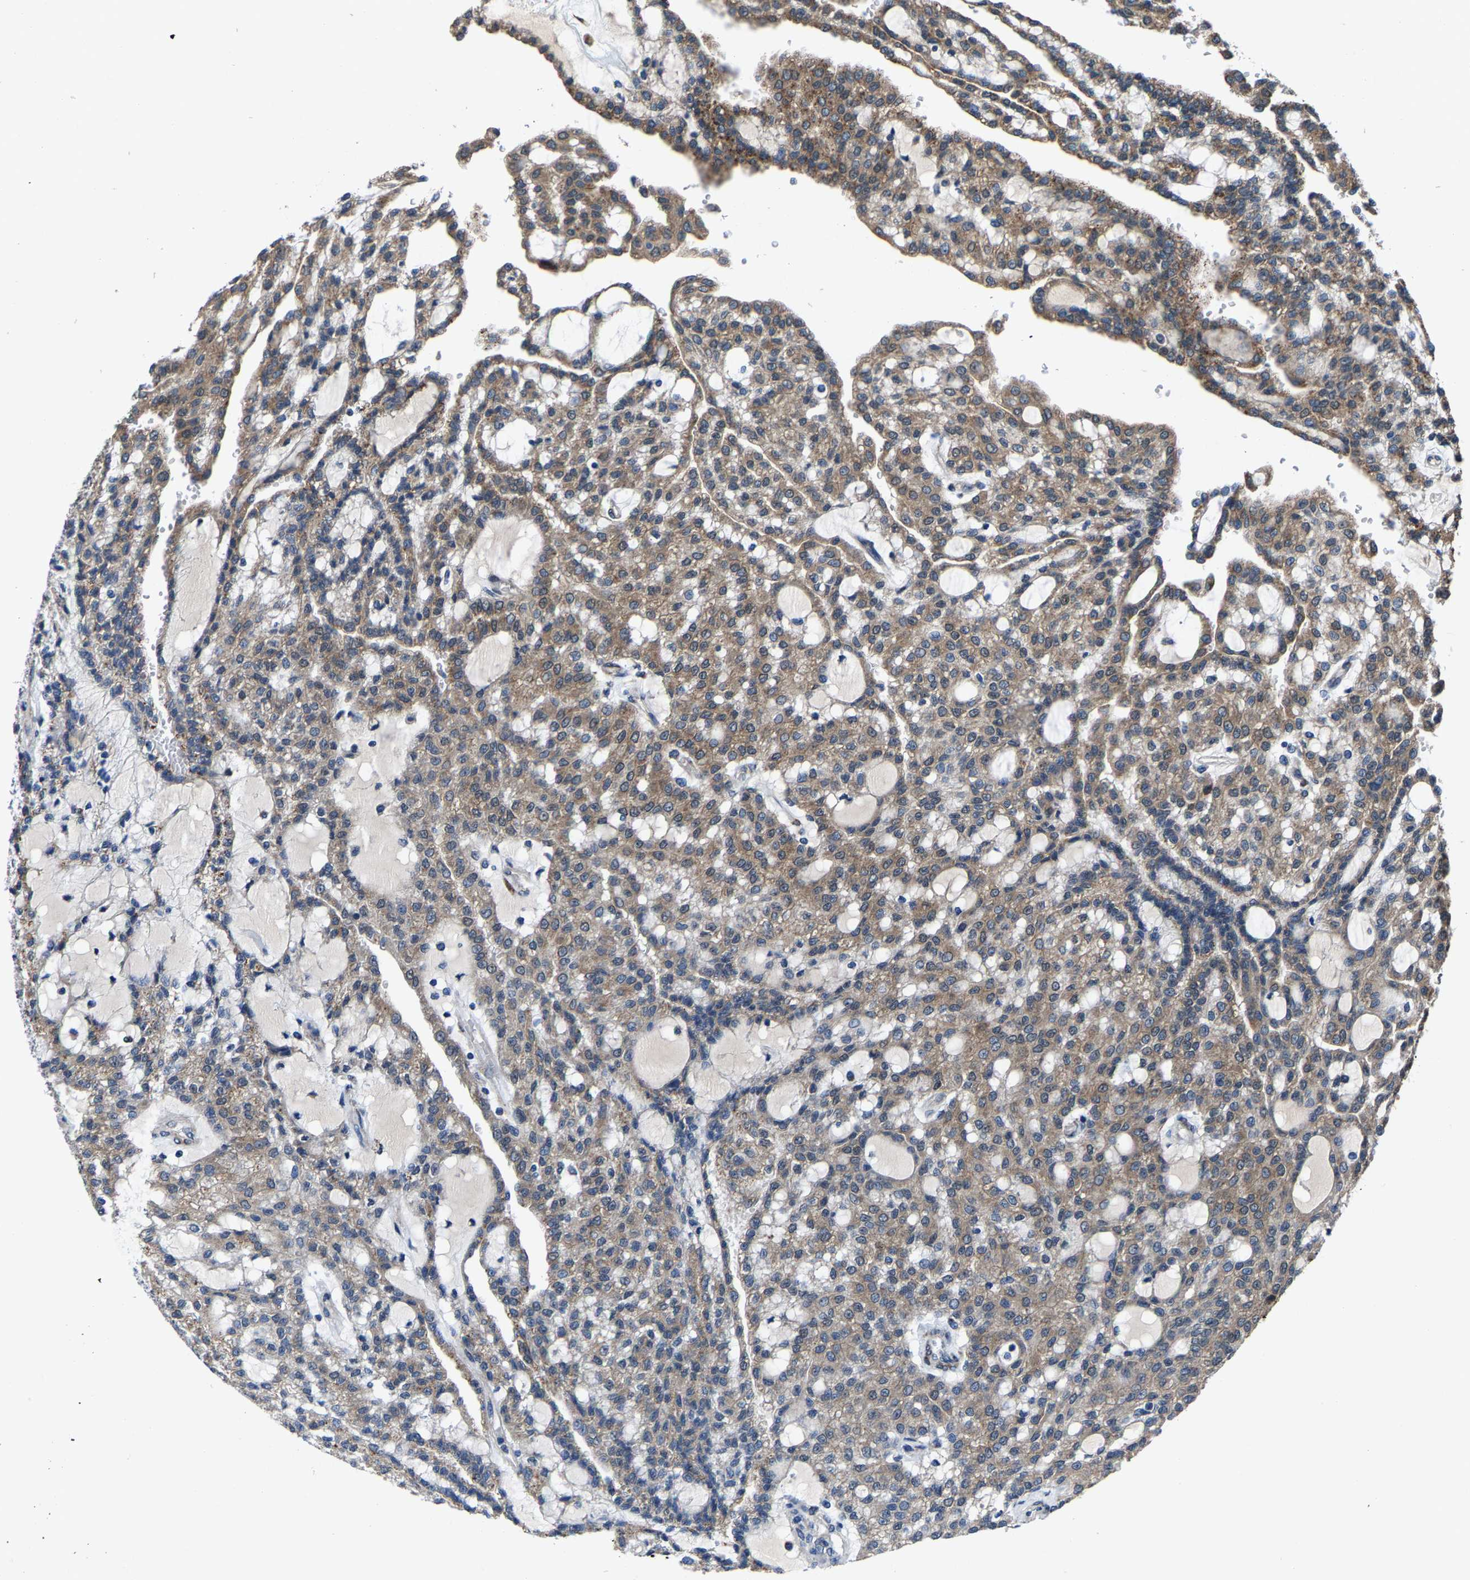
{"staining": {"intensity": "moderate", "quantity": ">75%", "location": "cytoplasmic/membranous"}, "tissue": "renal cancer", "cell_type": "Tumor cells", "image_type": "cancer", "snomed": [{"axis": "morphology", "description": "Adenocarcinoma, NOS"}, {"axis": "topography", "description": "Kidney"}], "caption": "Renal cancer (adenocarcinoma) stained for a protein (brown) displays moderate cytoplasmic/membranous positive expression in approximately >75% of tumor cells.", "gene": "PDP1", "patient": {"sex": "male", "age": 63}}